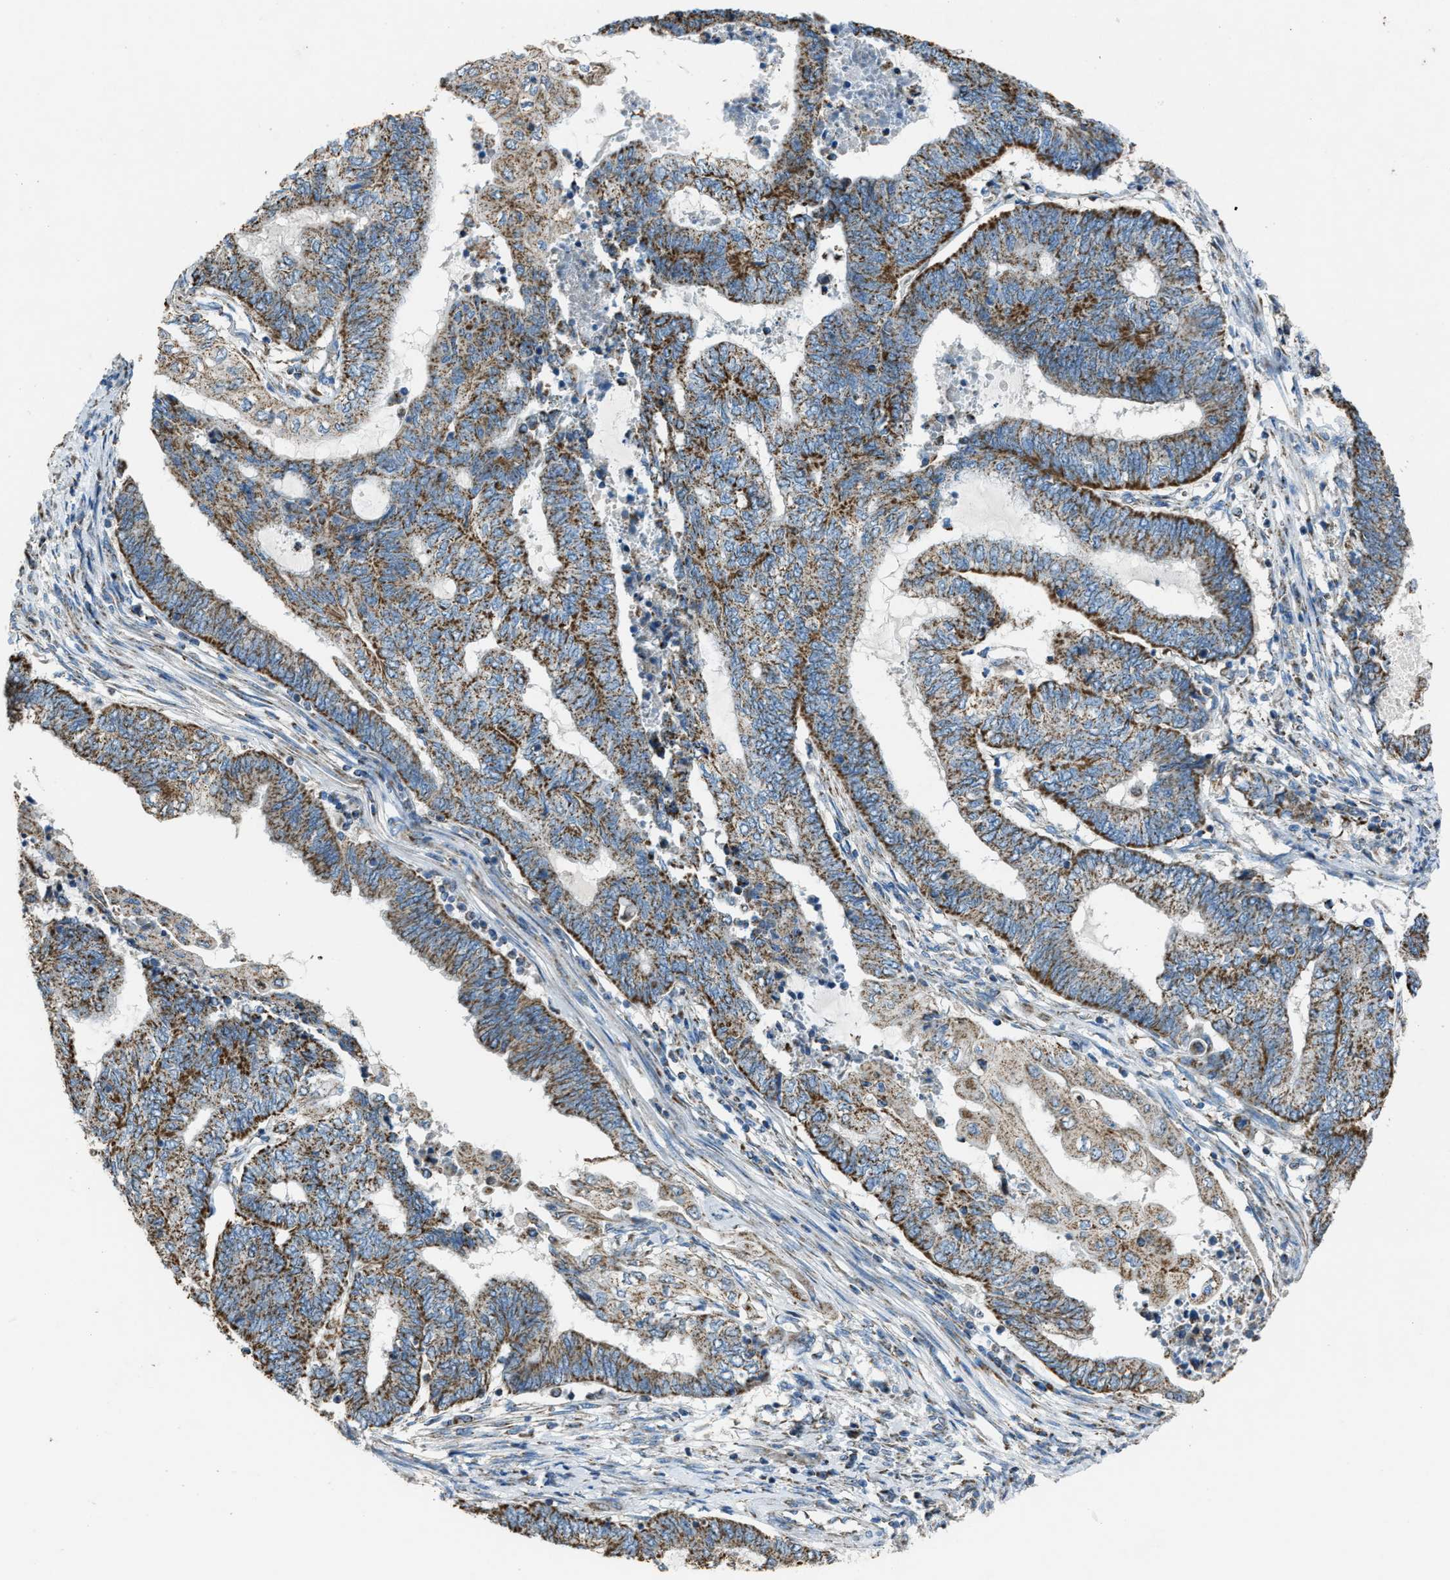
{"staining": {"intensity": "moderate", "quantity": ">75%", "location": "cytoplasmic/membranous"}, "tissue": "endometrial cancer", "cell_type": "Tumor cells", "image_type": "cancer", "snomed": [{"axis": "morphology", "description": "Adenocarcinoma, NOS"}, {"axis": "topography", "description": "Uterus"}, {"axis": "topography", "description": "Endometrium"}], "caption": "A brown stain labels moderate cytoplasmic/membranous staining of a protein in endometrial cancer tumor cells.", "gene": "SLC25A11", "patient": {"sex": "female", "age": 70}}